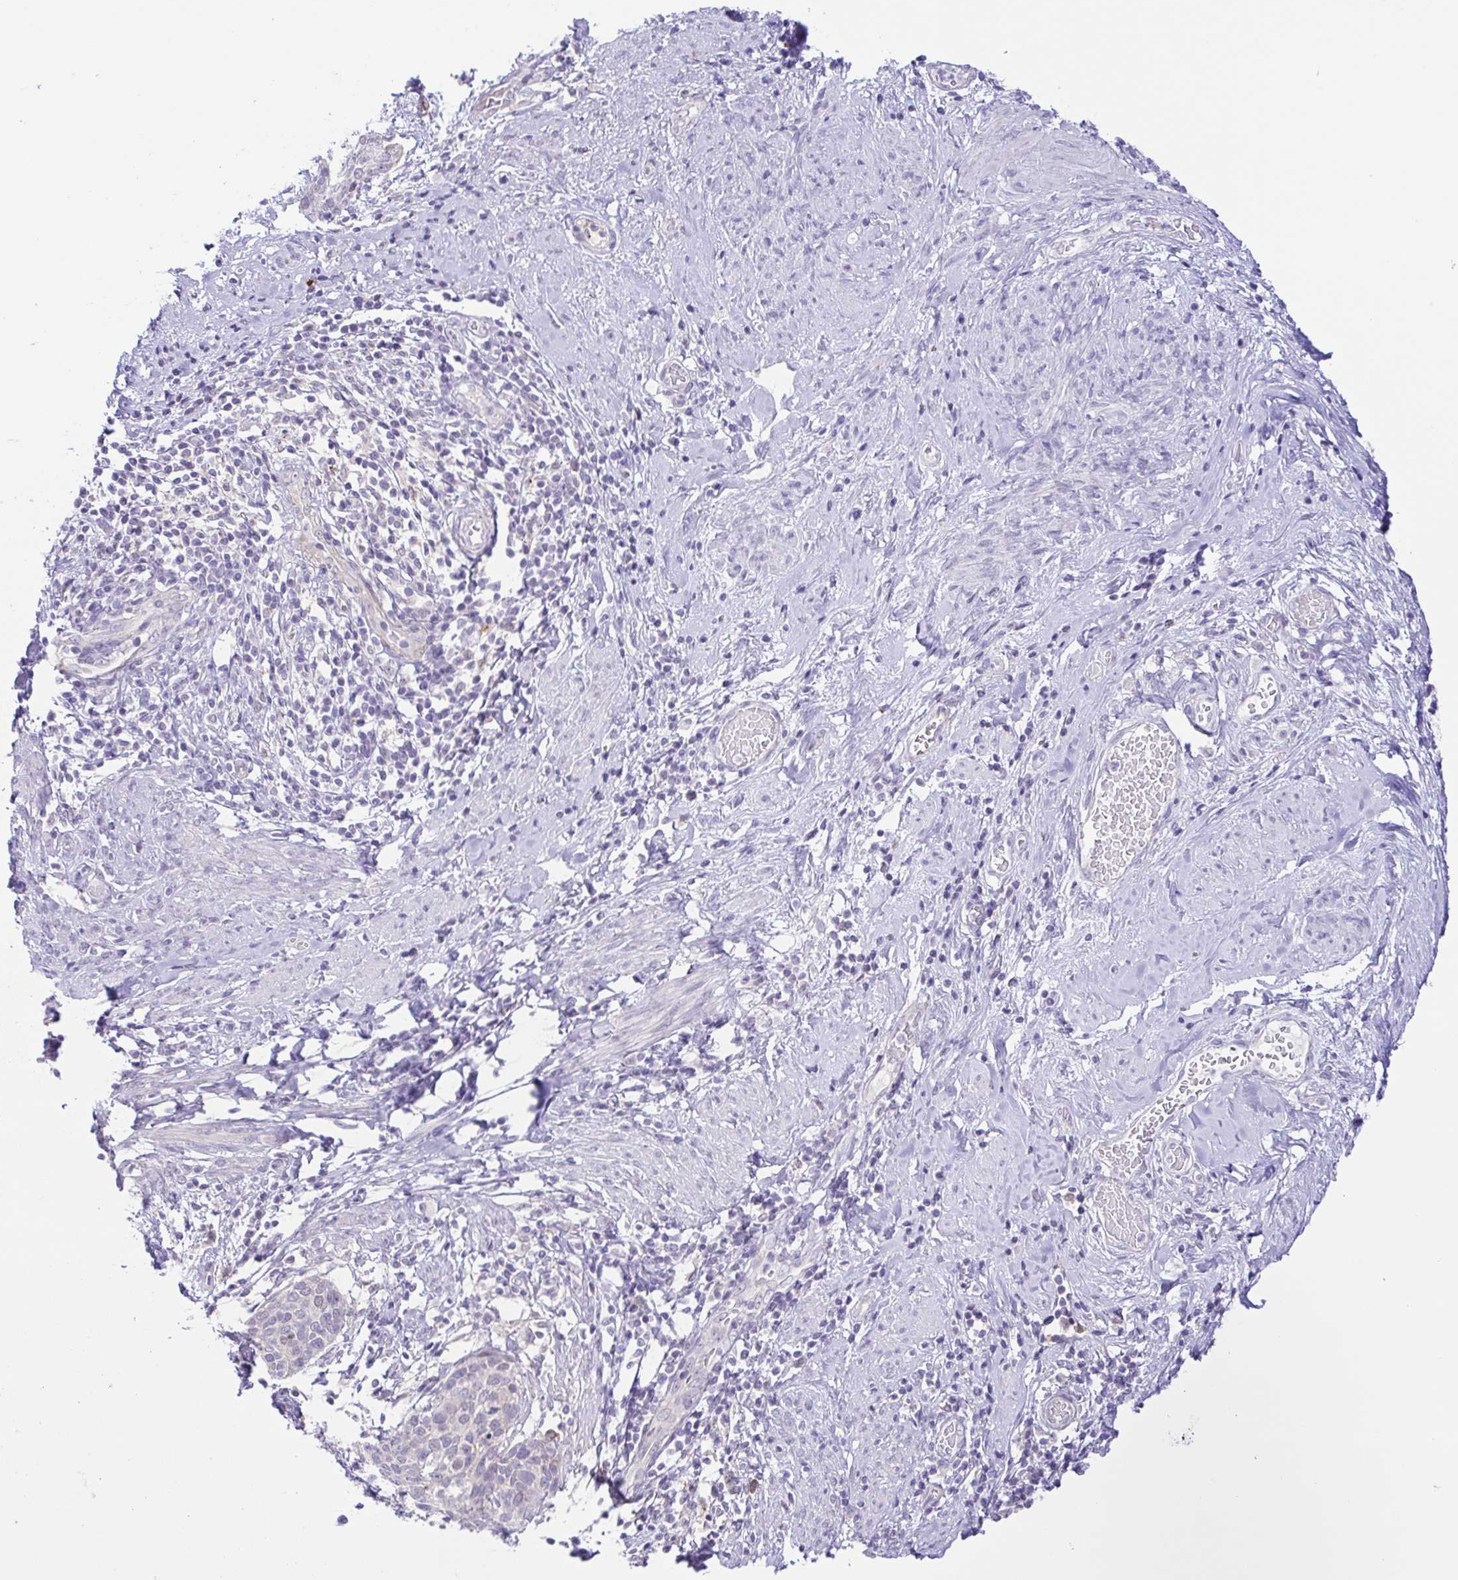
{"staining": {"intensity": "negative", "quantity": "none", "location": "none"}, "tissue": "cervical cancer", "cell_type": "Tumor cells", "image_type": "cancer", "snomed": [{"axis": "morphology", "description": "Squamous cell carcinoma, NOS"}, {"axis": "topography", "description": "Cervix"}], "caption": "Immunohistochemical staining of human cervical squamous cell carcinoma displays no significant expression in tumor cells.", "gene": "DCLK2", "patient": {"sex": "female", "age": 69}}